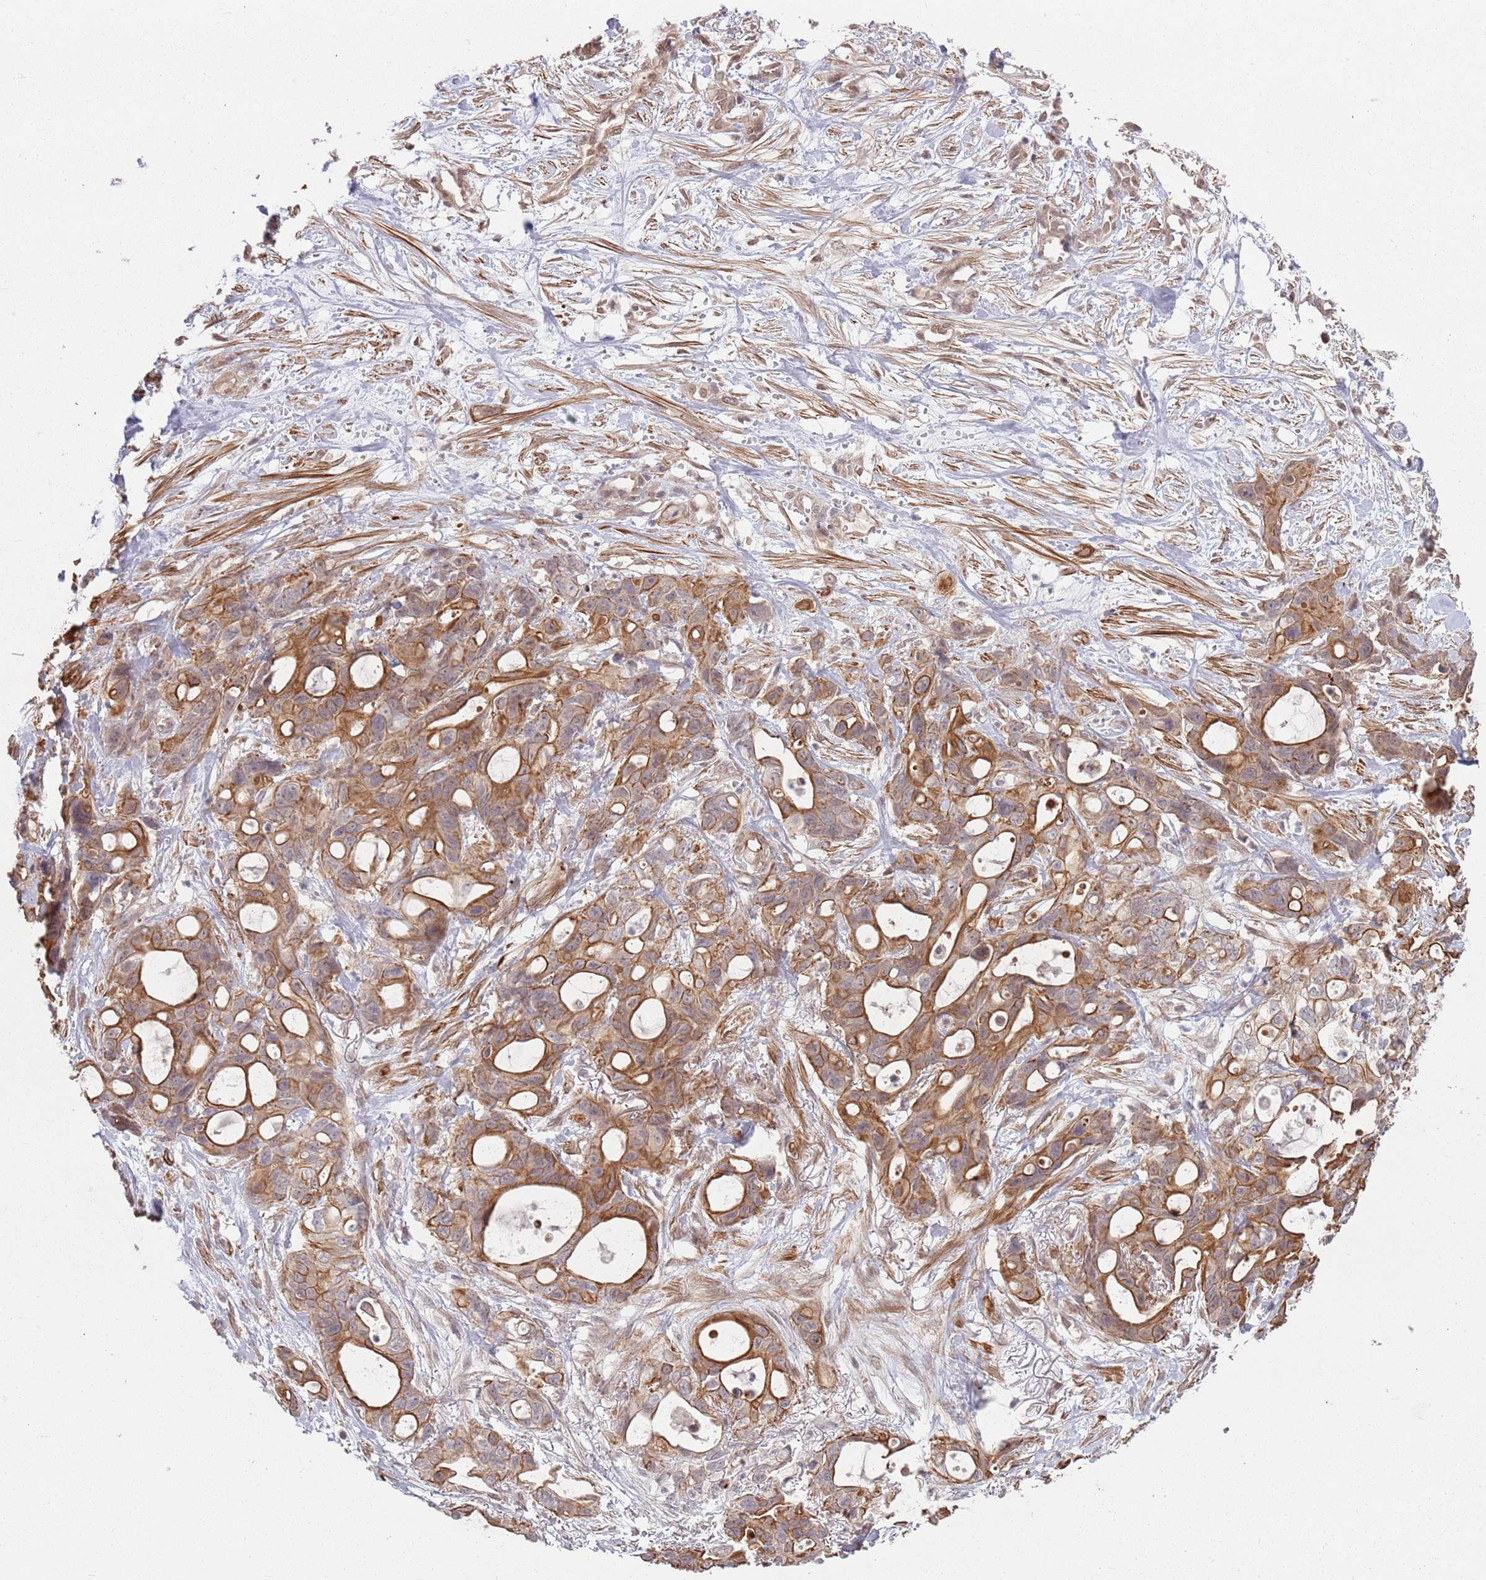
{"staining": {"intensity": "strong", "quantity": ">75%", "location": "cytoplasmic/membranous"}, "tissue": "ovarian cancer", "cell_type": "Tumor cells", "image_type": "cancer", "snomed": [{"axis": "morphology", "description": "Cystadenocarcinoma, mucinous, NOS"}, {"axis": "topography", "description": "Ovary"}], "caption": "Protein staining displays strong cytoplasmic/membranous expression in about >75% of tumor cells in mucinous cystadenocarcinoma (ovarian).", "gene": "CCDC154", "patient": {"sex": "female", "age": 70}}